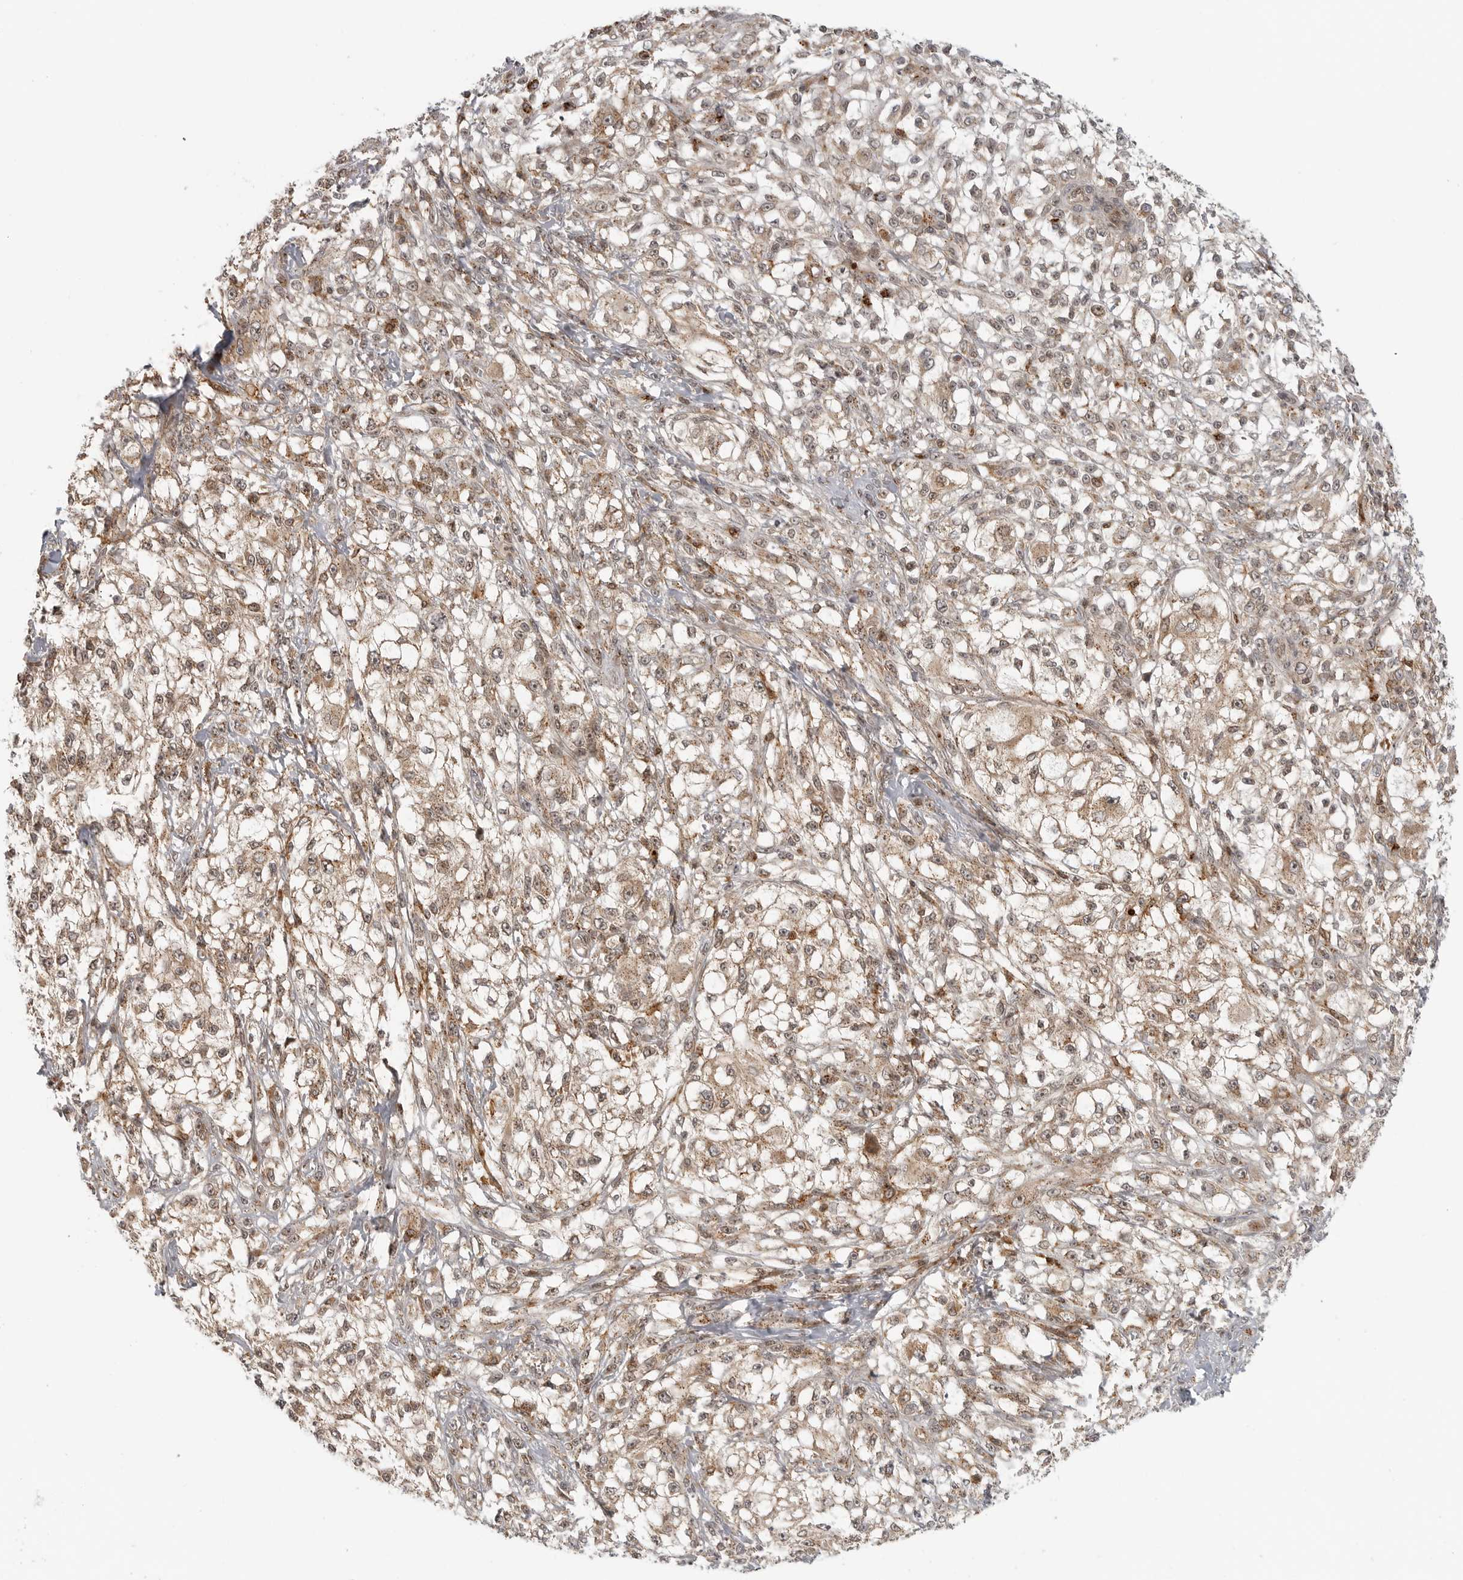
{"staining": {"intensity": "weak", "quantity": ">75%", "location": "cytoplasmic/membranous"}, "tissue": "melanoma", "cell_type": "Tumor cells", "image_type": "cancer", "snomed": [{"axis": "morphology", "description": "Malignant melanoma, NOS"}, {"axis": "topography", "description": "Skin of head"}], "caption": "A low amount of weak cytoplasmic/membranous expression is seen in about >75% of tumor cells in malignant melanoma tissue.", "gene": "COPA", "patient": {"sex": "male", "age": 83}}